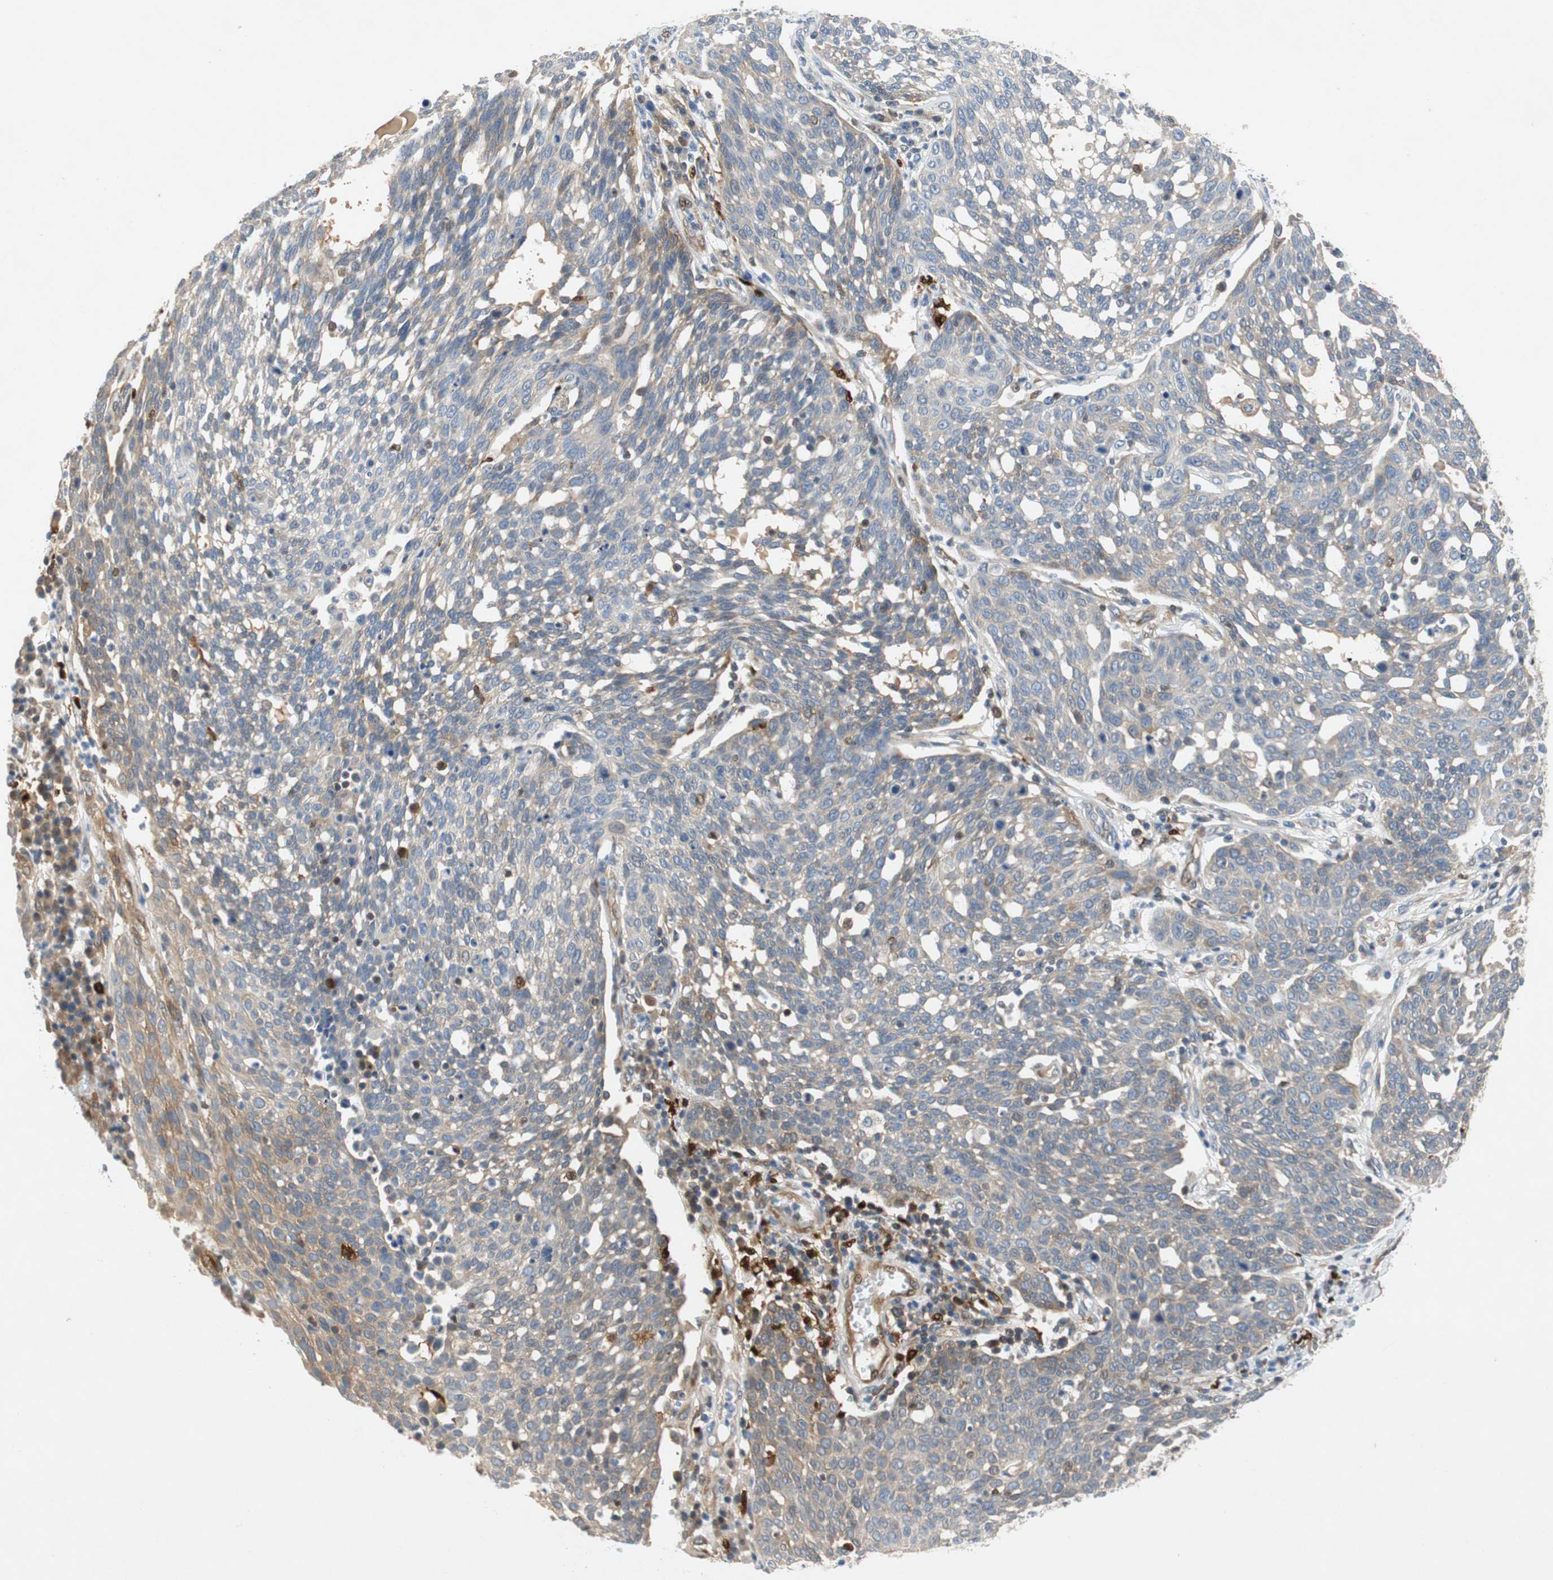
{"staining": {"intensity": "weak", "quantity": "<25%", "location": "cytoplasmic/membranous"}, "tissue": "cervical cancer", "cell_type": "Tumor cells", "image_type": "cancer", "snomed": [{"axis": "morphology", "description": "Squamous cell carcinoma, NOS"}, {"axis": "topography", "description": "Cervix"}], "caption": "Immunohistochemistry (IHC) image of human cervical squamous cell carcinoma stained for a protein (brown), which exhibits no expression in tumor cells.", "gene": "RELB", "patient": {"sex": "female", "age": 34}}